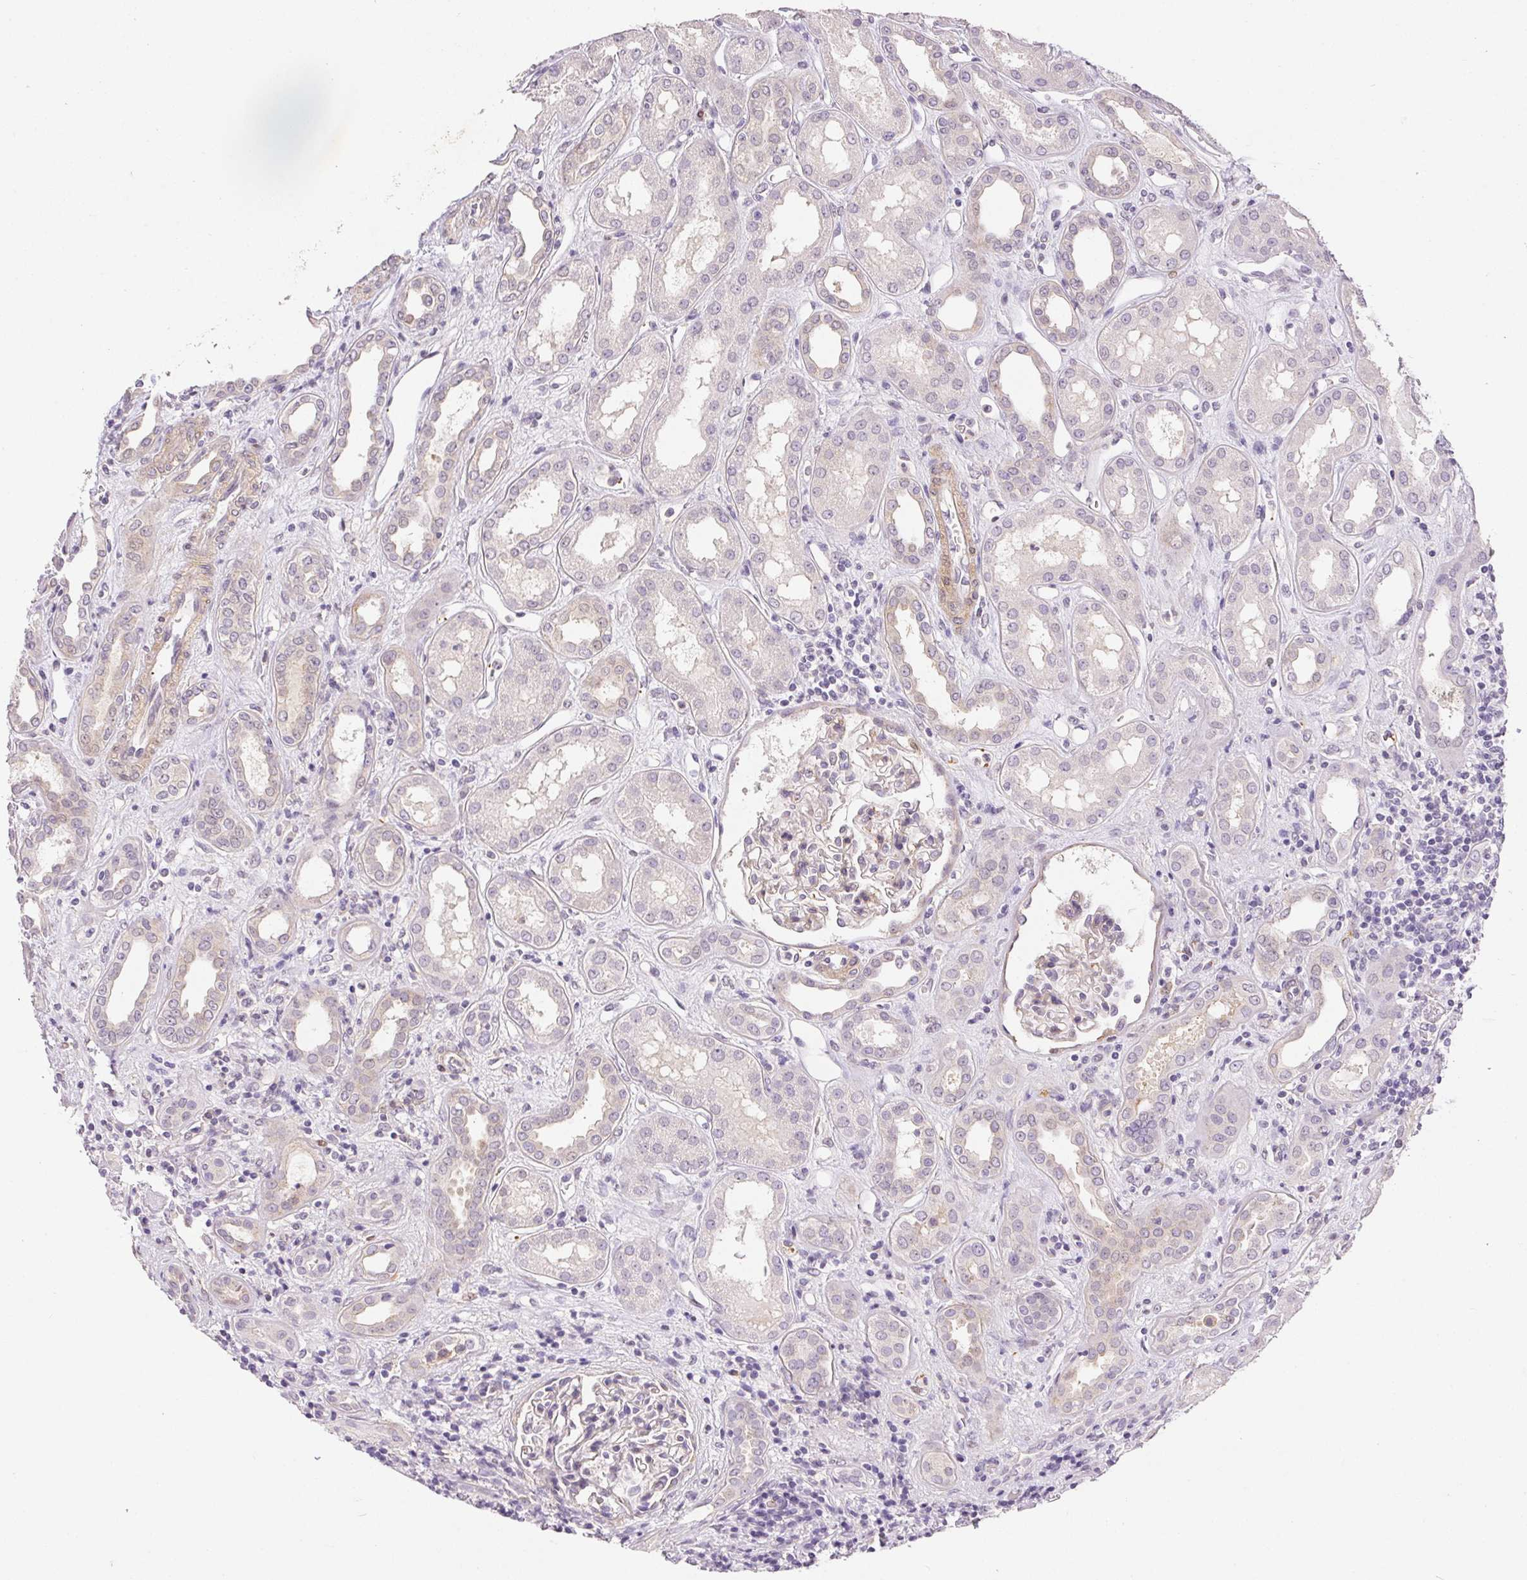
{"staining": {"intensity": "negative", "quantity": "none", "location": "none"}, "tissue": "kidney", "cell_type": "Cells in glomeruli", "image_type": "normal", "snomed": [{"axis": "morphology", "description": "Normal tissue, NOS"}, {"axis": "topography", "description": "Kidney"}], "caption": "There is no significant expression in cells in glomeruli of kidney. (Brightfield microscopy of DAB IHC at high magnification).", "gene": "PRL", "patient": {"sex": "male", "age": 59}}